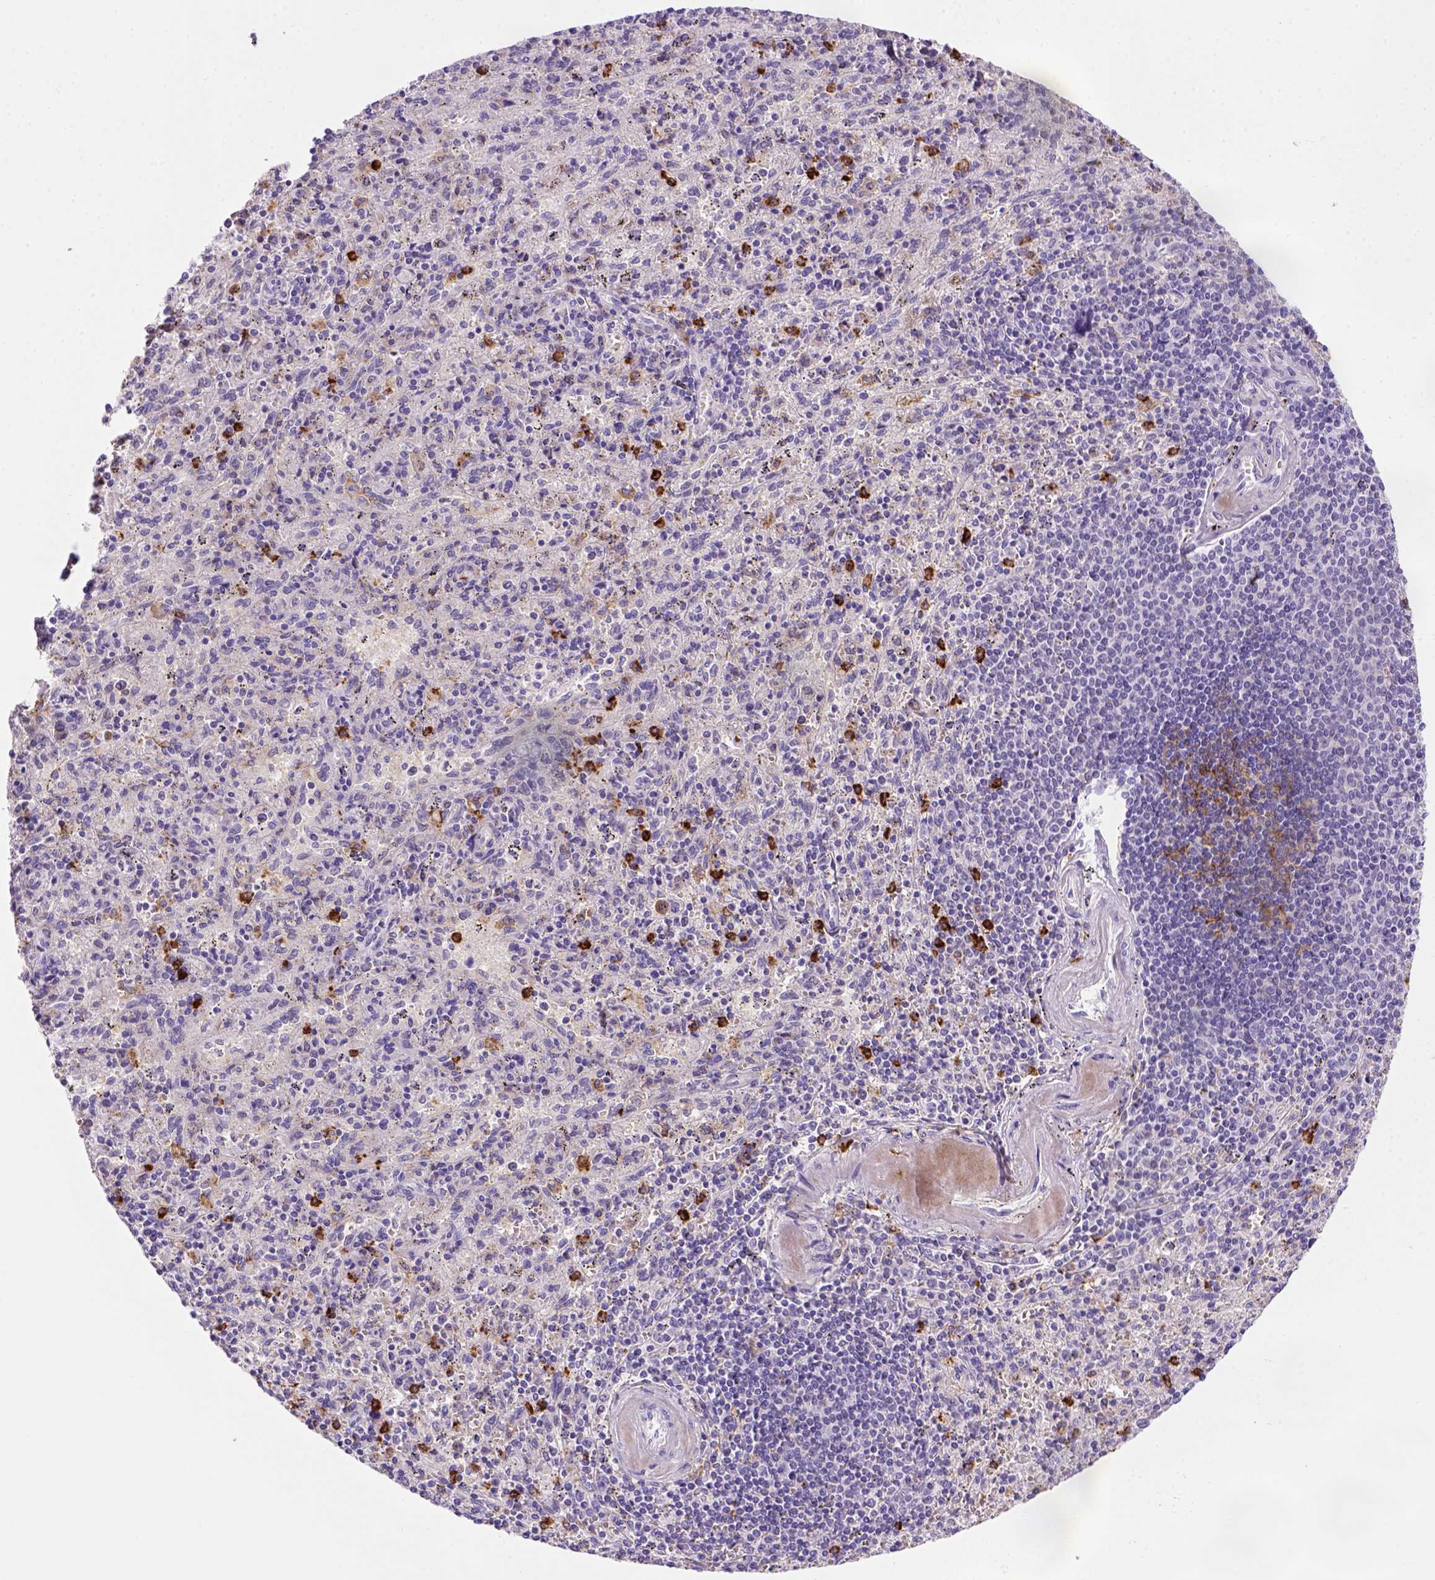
{"staining": {"intensity": "strong", "quantity": "<25%", "location": "cytoplasmic/membranous"}, "tissue": "spleen", "cell_type": "Cells in red pulp", "image_type": "normal", "snomed": [{"axis": "morphology", "description": "Normal tissue, NOS"}, {"axis": "topography", "description": "Spleen"}], "caption": "Strong cytoplasmic/membranous expression is identified in approximately <25% of cells in red pulp in normal spleen.", "gene": "CD14", "patient": {"sex": "male", "age": 57}}